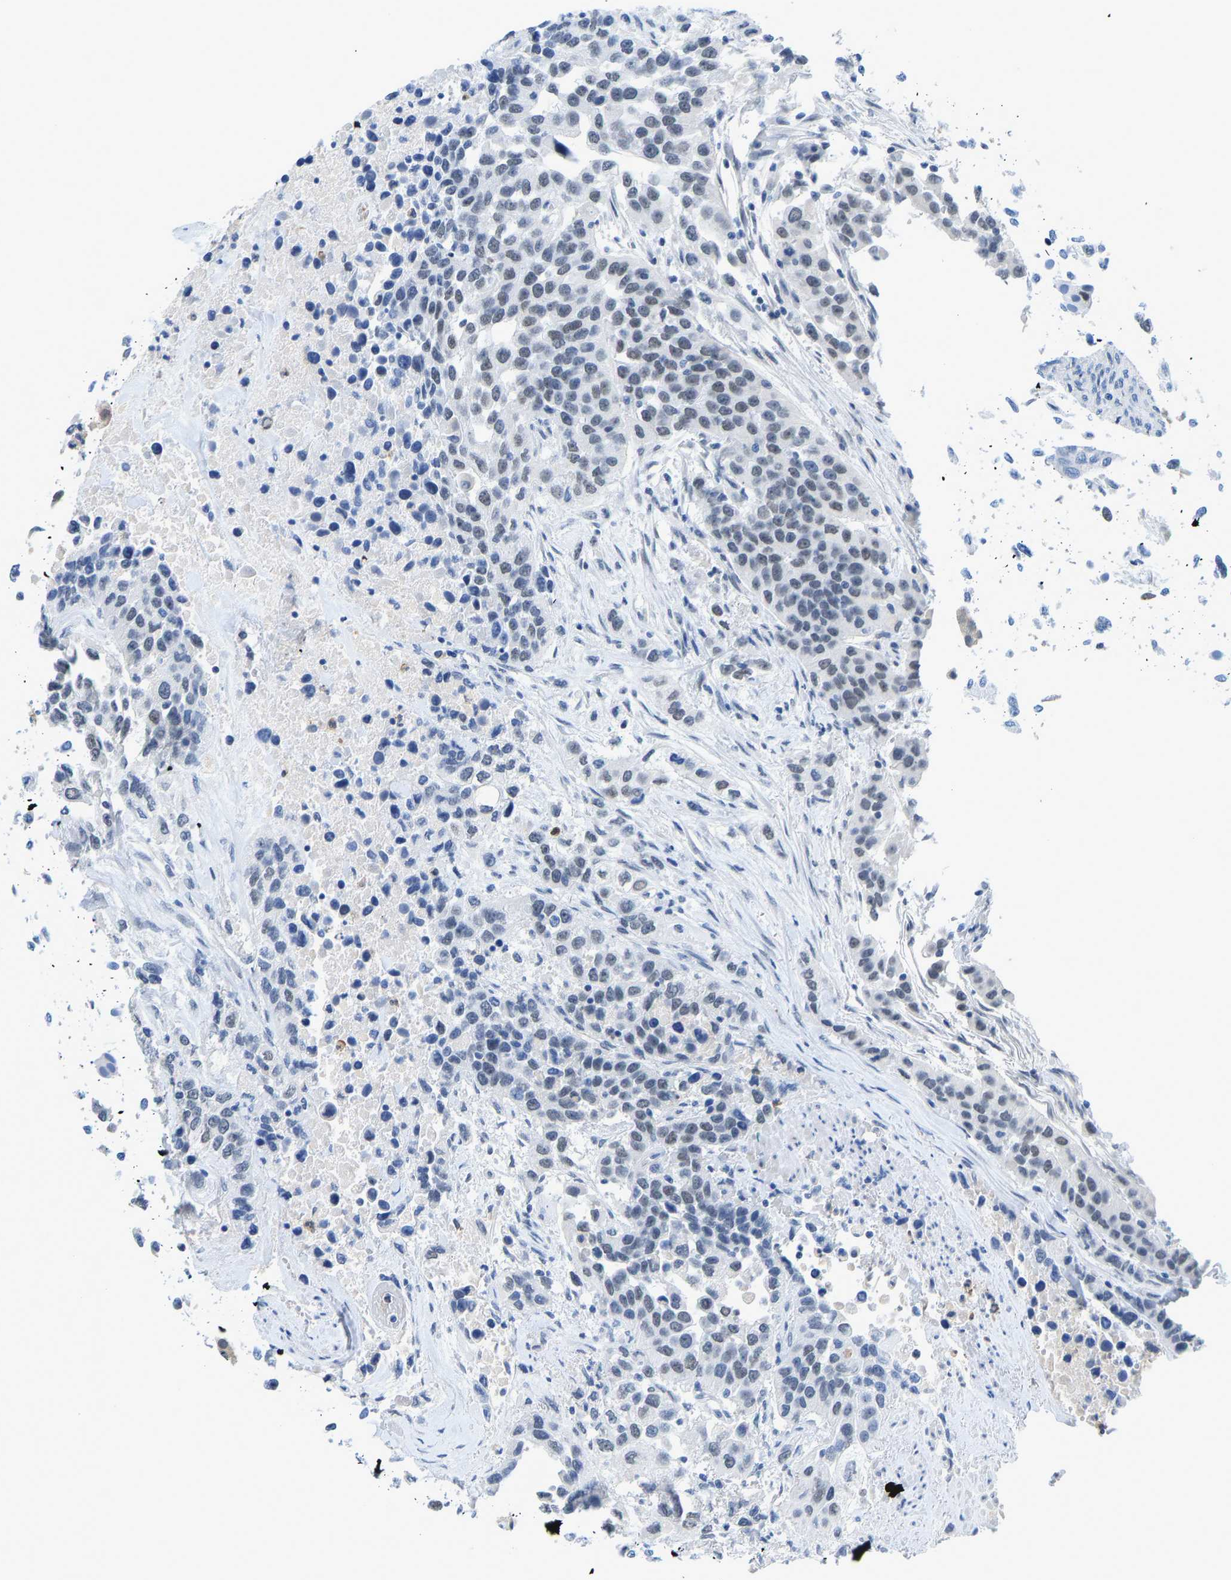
{"staining": {"intensity": "negative", "quantity": "none", "location": "none"}, "tissue": "urothelial cancer", "cell_type": "Tumor cells", "image_type": "cancer", "snomed": [{"axis": "morphology", "description": "Urothelial carcinoma, High grade"}, {"axis": "topography", "description": "Urinary bladder"}], "caption": "Immunohistochemistry (IHC) photomicrograph of neoplastic tissue: urothelial carcinoma (high-grade) stained with DAB reveals no significant protein staining in tumor cells.", "gene": "TXNDC2", "patient": {"sex": "female", "age": 80}}